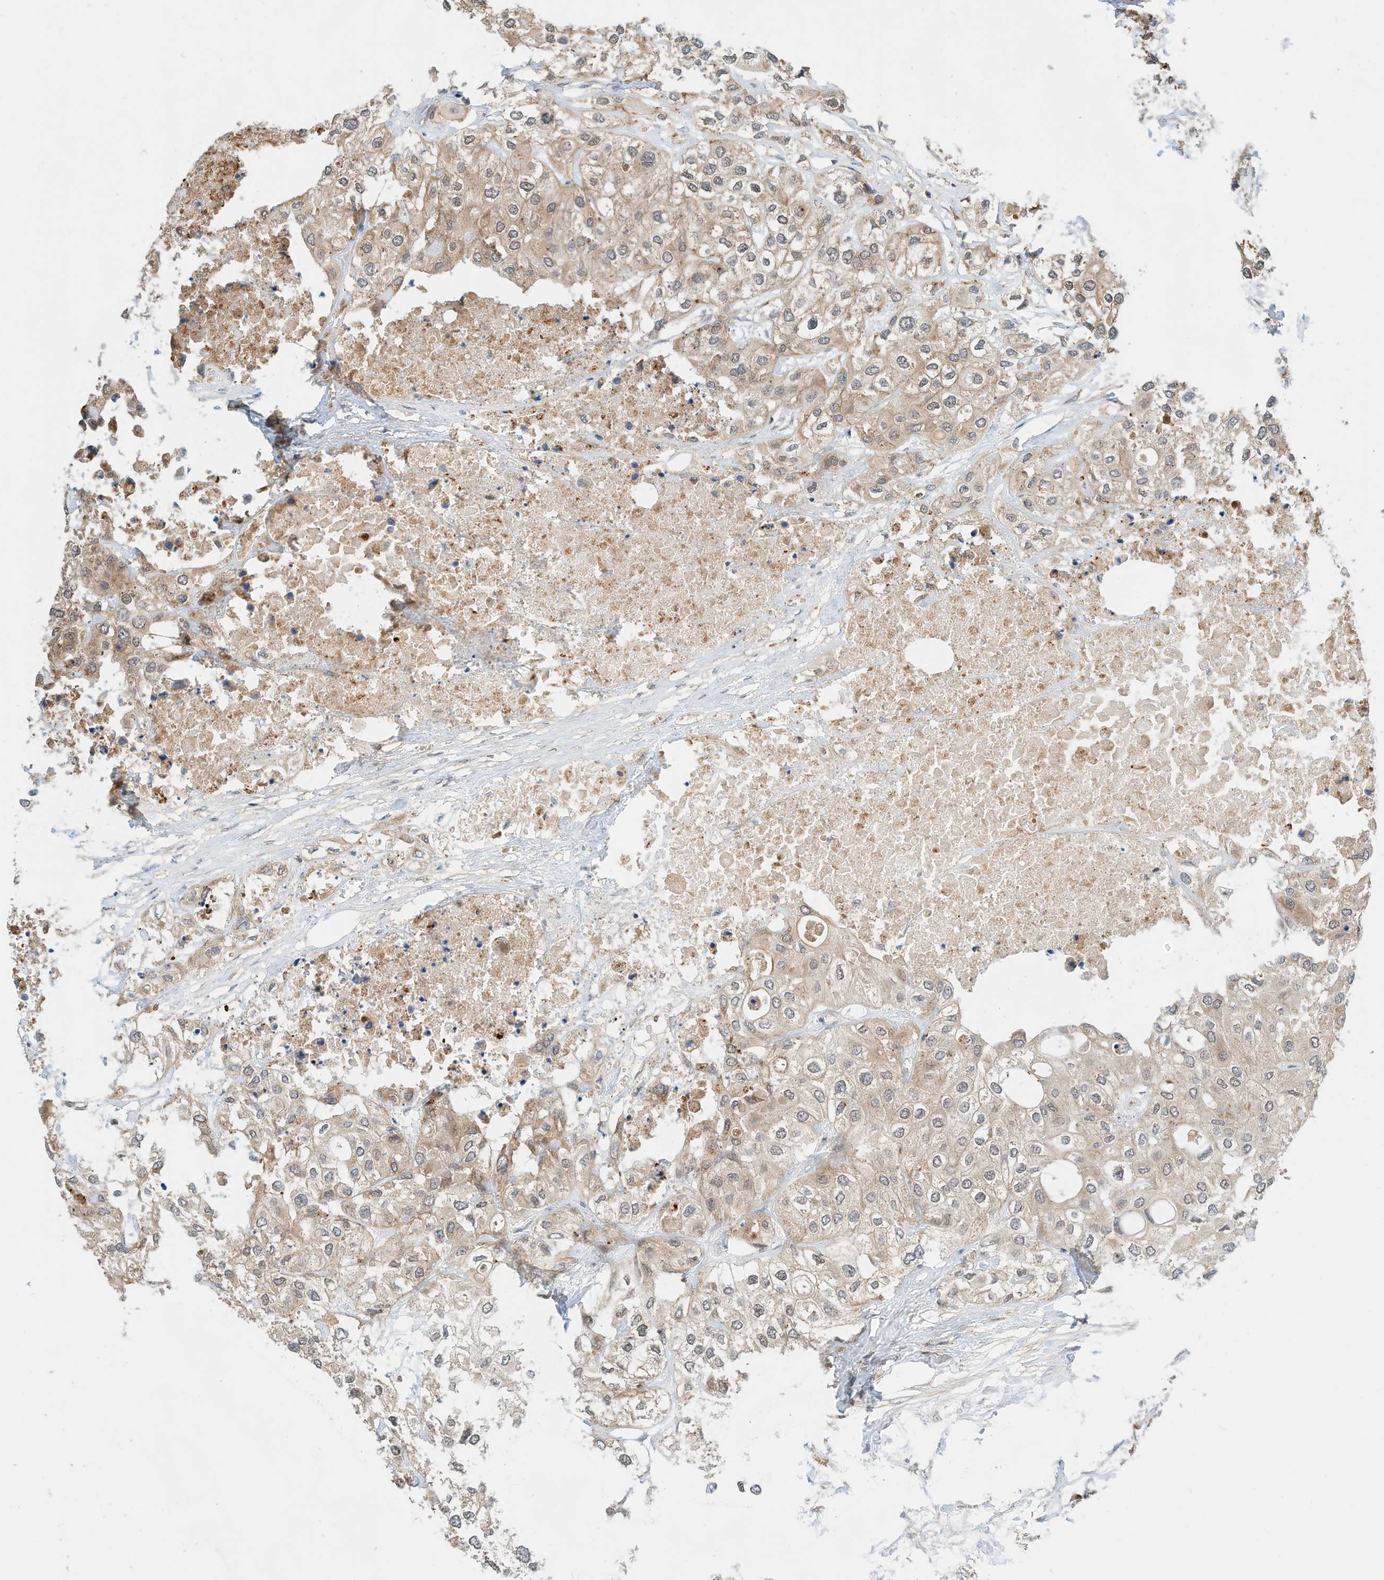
{"staining": {"intensity": "moderate", "quantity": "25%-75%", "location": "cytoplasmic/membranous"}, "tissue": "urothelial cancer", "cell_type": "Tumor cells", "image_type": "cancer", "snomed": [{"axis": "morphology", "description": "Urothelial carcinoma, High grade"}, {"axis": "topography", "description": "Urinary bladder"}], "caption": "Urothelial cancer tissue displays moderate cytoplasmic/membranous expression in about 25%-75% of tumor cells, visualized by immunohistochemistry.", "gene": "CPAMD8", "patient": {"sex": "male", "age": 64}}